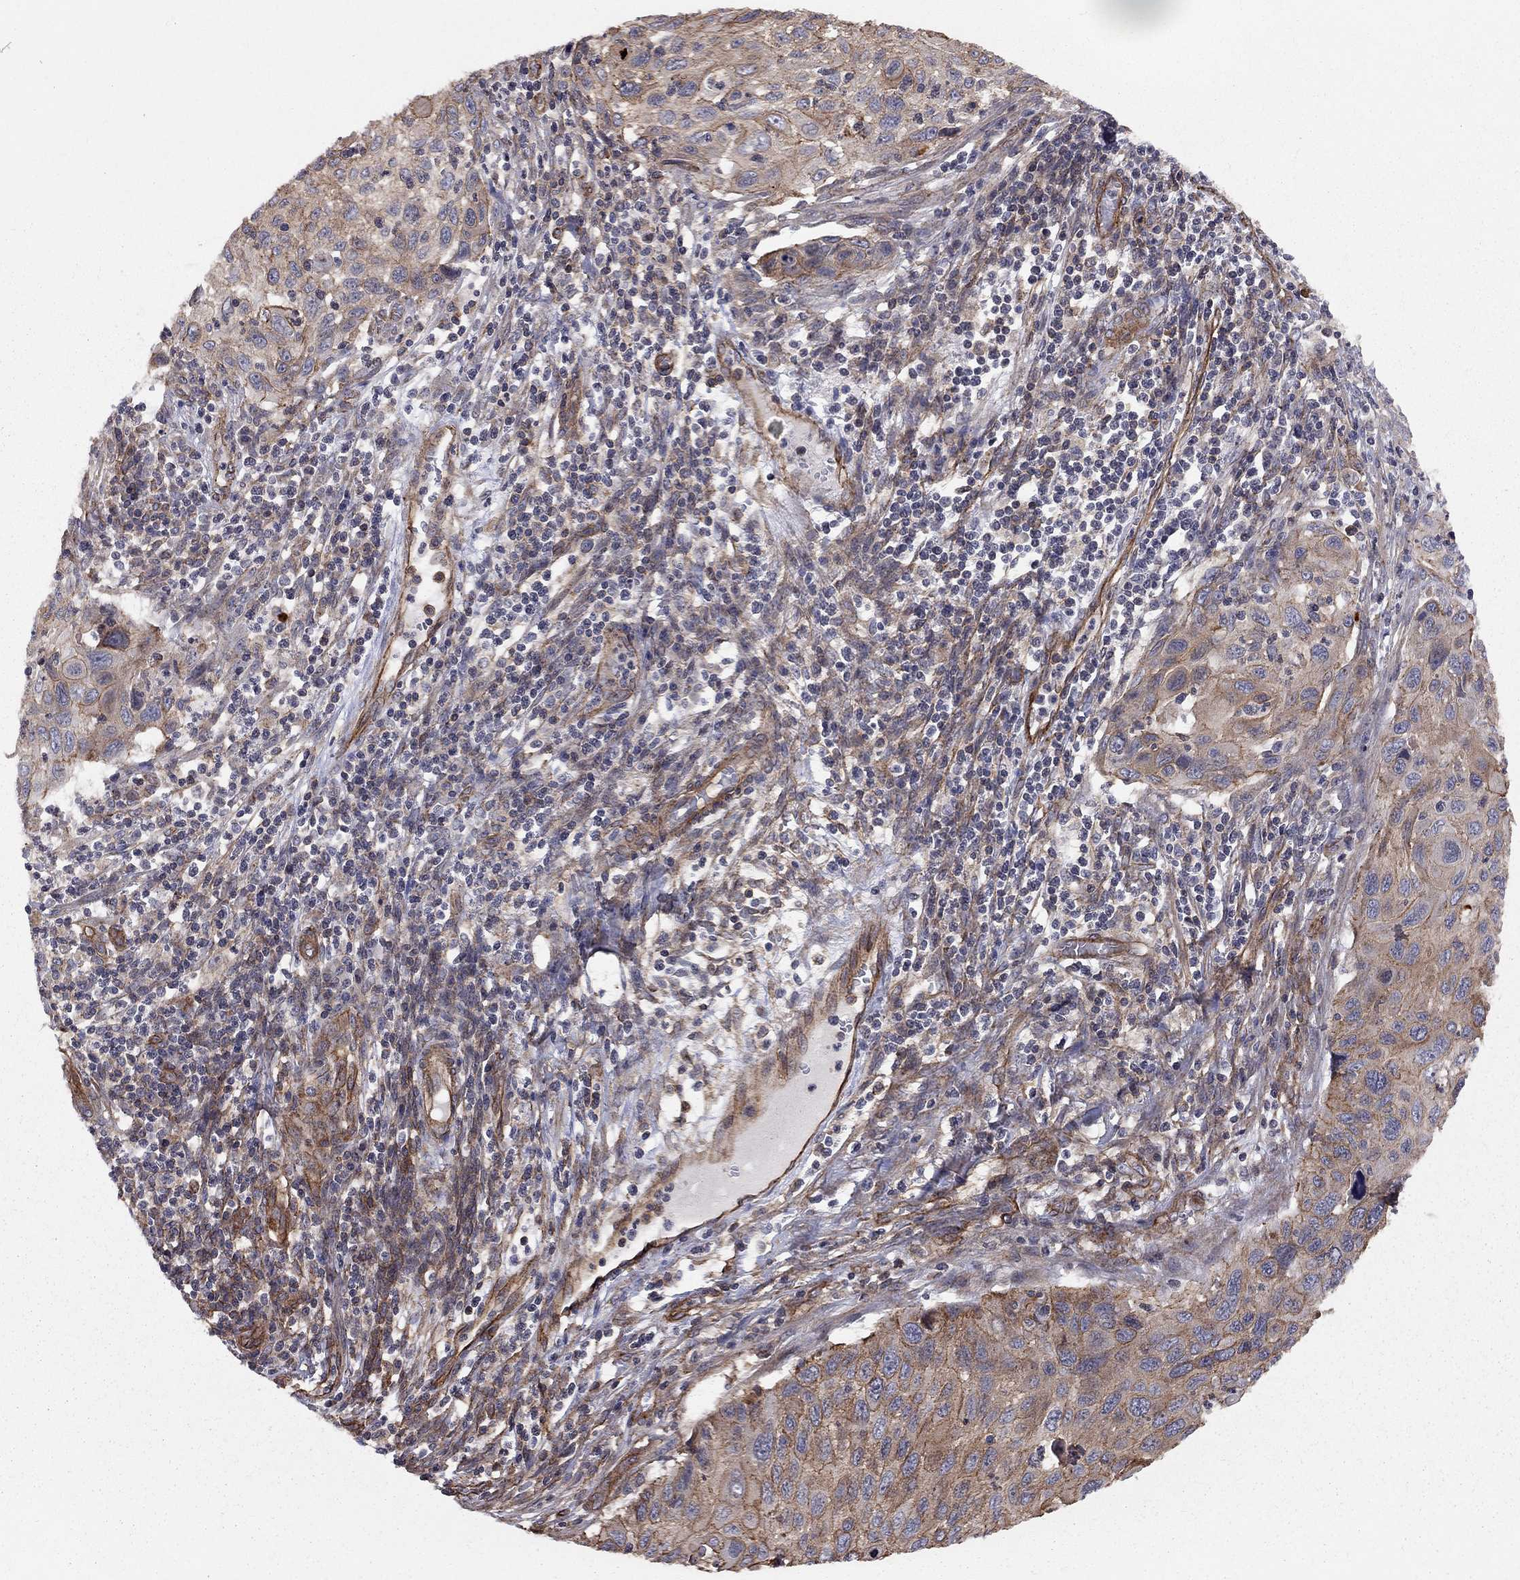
{"staining": {"intensity": "moderate", "quantity": "<25%", "location": "cytoplasmic/membranous"}, "tissue": "cervical cancer", "cell_type": "Tumor cells", "image_type": "cancer", "snomed": [{"axis": "morphology", "description": "Squamous cell carcinoma, NOS"}, {"axis": "topography", "description": "Cervix"}], "caption": "Human cervical cancer (squamous cell carcinoma) stained for a protein (brown) shows moderate cytoplasmic/membranous positive staining in approximately <25% of tumor cells.", "gene": "RASEF", "patient": {"sex": "female", "age": 70}}